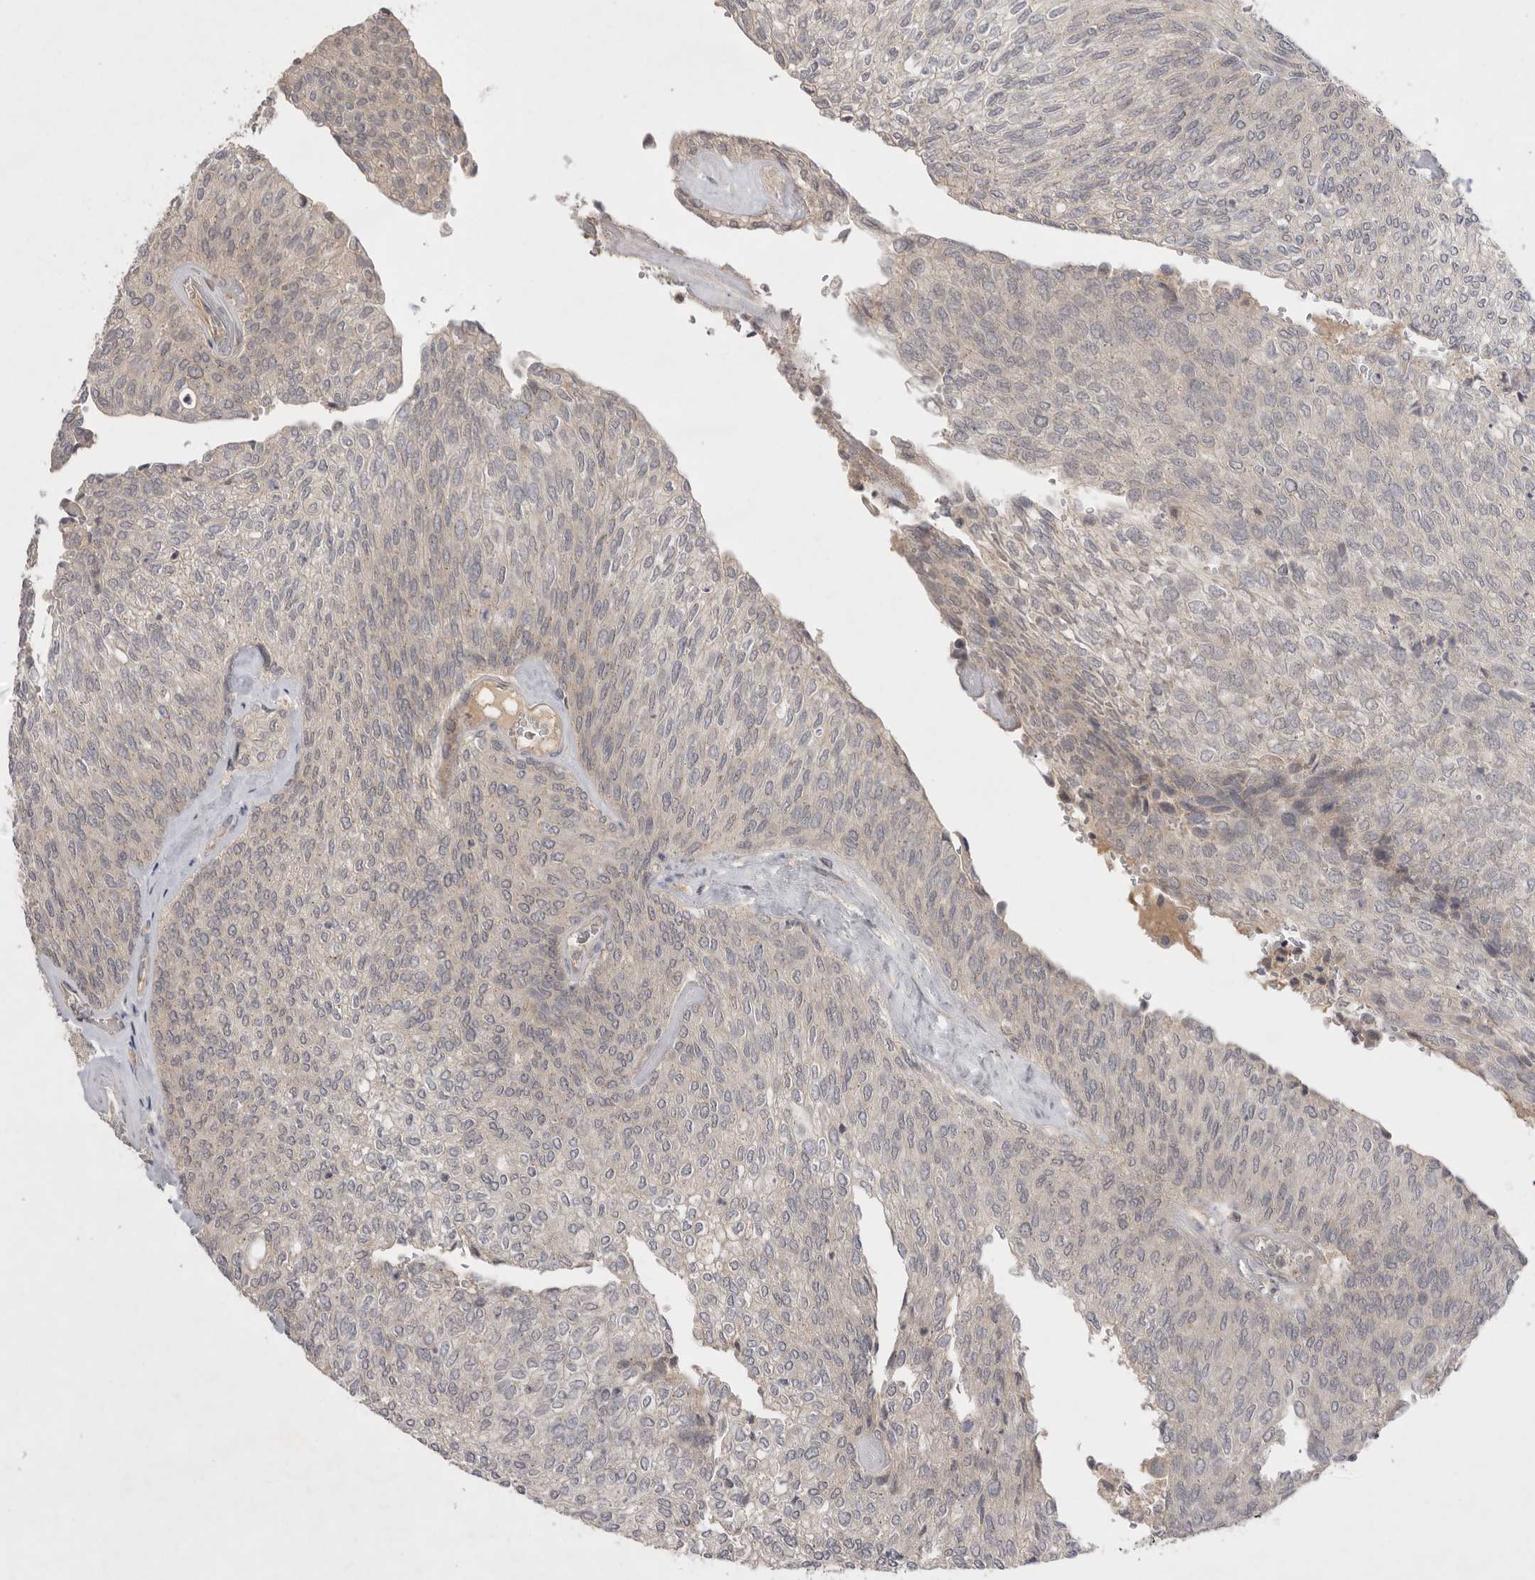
{"staining": {"intensity": "negative", "quantity": "none", "location": "none"}, "tissue": "urothelial cancer", "cell_type": "Tumor cells", "image_type": "cancer", "snomed": [{"axis": "morphology", "description": "Urothelial carcinoma, Low grade"}, {"axis": "topography", "description": "Urinary bladder"}], "caption": "This is a photomicrograph of IHC staining of urothelial carcinoma (low-grade), which shows no positivity in tumor cells.", "gene": "NRCAM", "patient": {"sex": "female", "age": 79}}